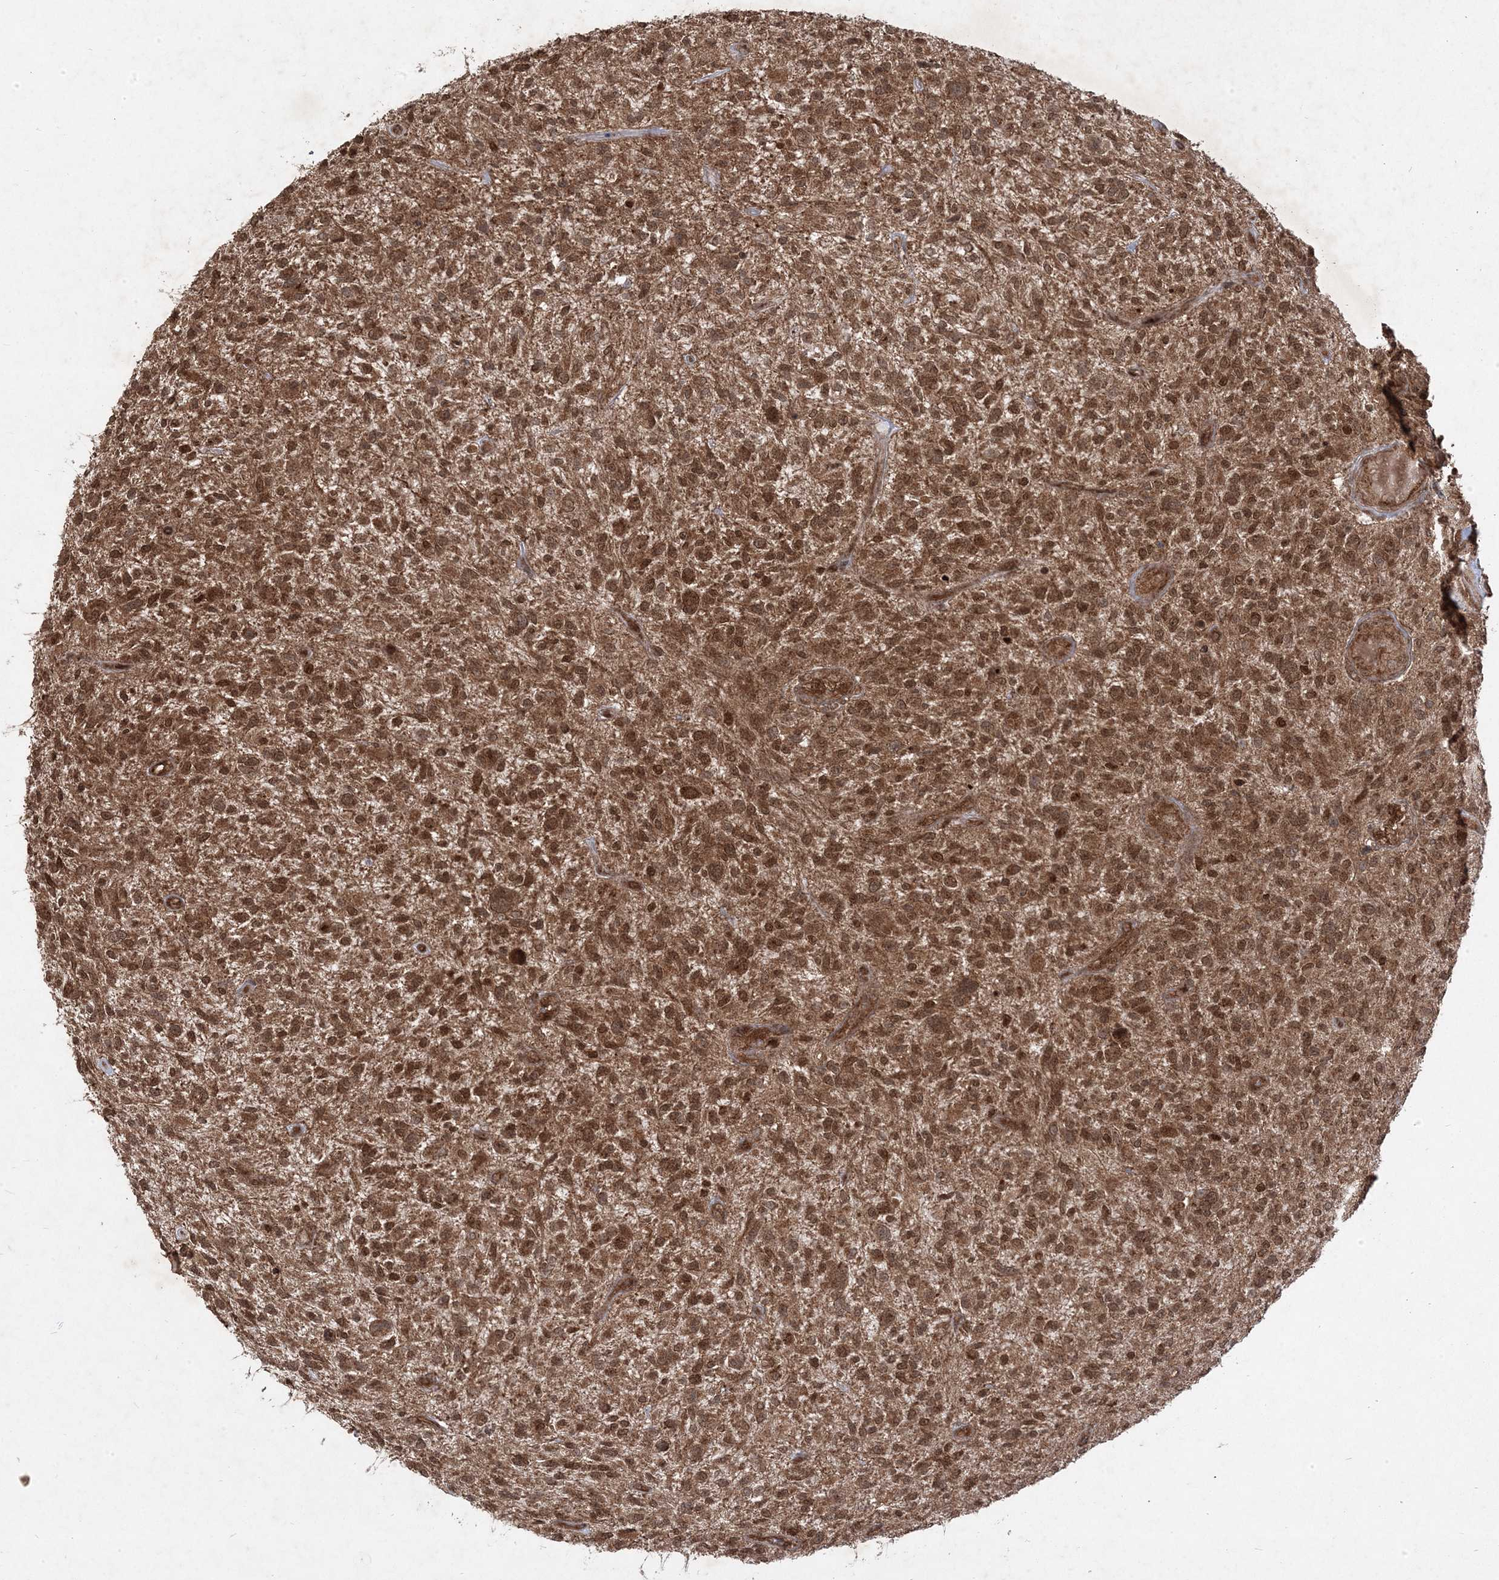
{"staining": {"intensity": "moderate", "quantity": ">75%", "location": "cytoplasmic/membranous,nuclear"}, "tissue": "glioma", "cell_type": "Tumor cells", "image_type": "cancer", "snomed": [{"axis": "morphology", "description": "Glioma, malignant, High grade"}, {"axis": "topography", "description": "Brain"}], "caption": "Brown immunohistochemical staining in glioma reveals moderate cytoplasmic/membranous and nuclear expression in about >75% of tumor cells.", "gene": "PLEKHM2", "patient": {"sex": "male", "age": 47}}